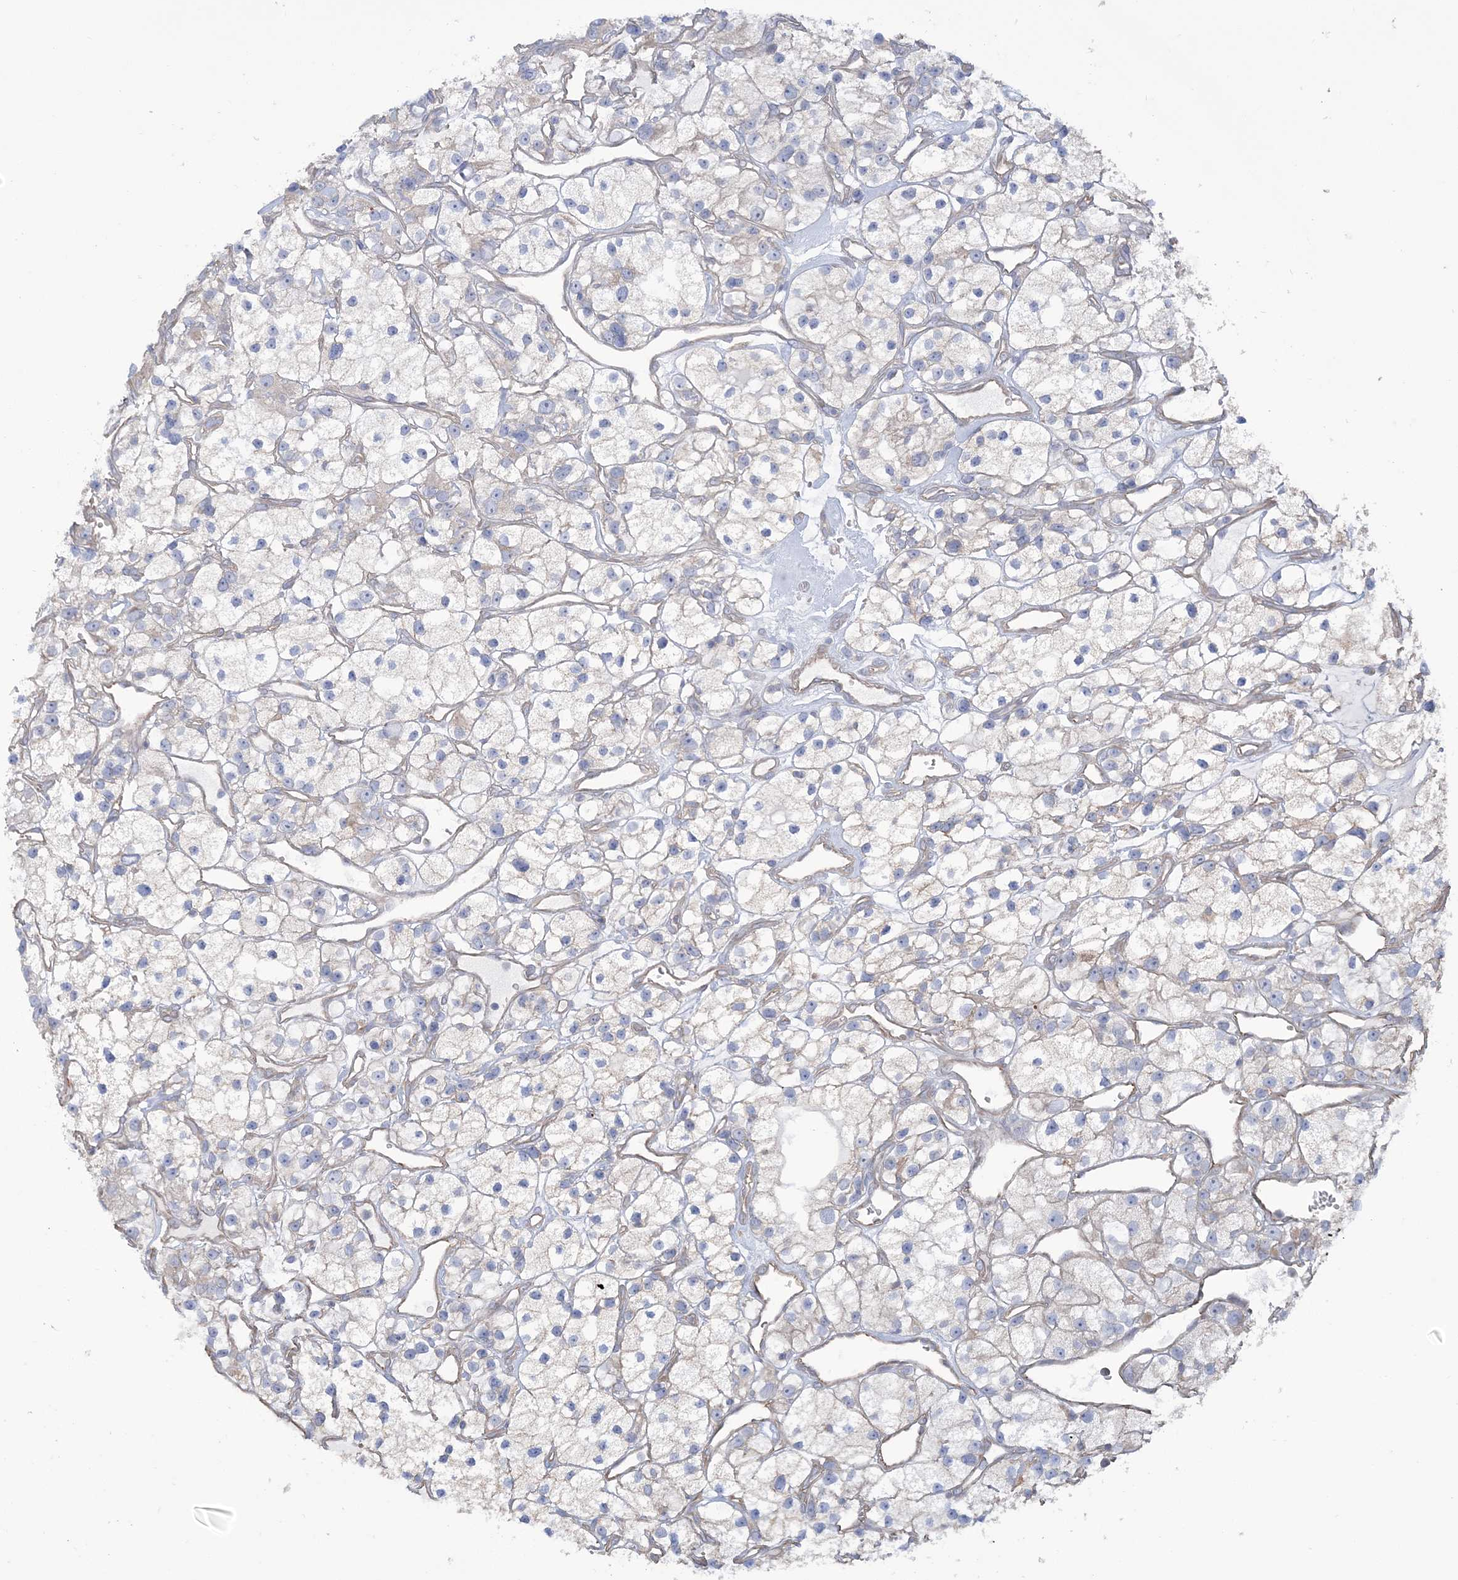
{"staining": {"intensity": "weak", "quantity": "<25%", "location": "cytoplasmic/membranous"}, "tissue": "renal cancer", "cell_type": "Tumor cells", "image_type": "cancer", "snomed": [{"axis": "morphology", "description": "Adenocarcinoma, NOS"}, {"axis": "topography", "description": "Kidney"}], "caption": "Tumor cells show no significant expression in renal cancer (adenocarcinoma).", "gene": "ZNF821", "patient": {"sex": "female", "age": 57}}